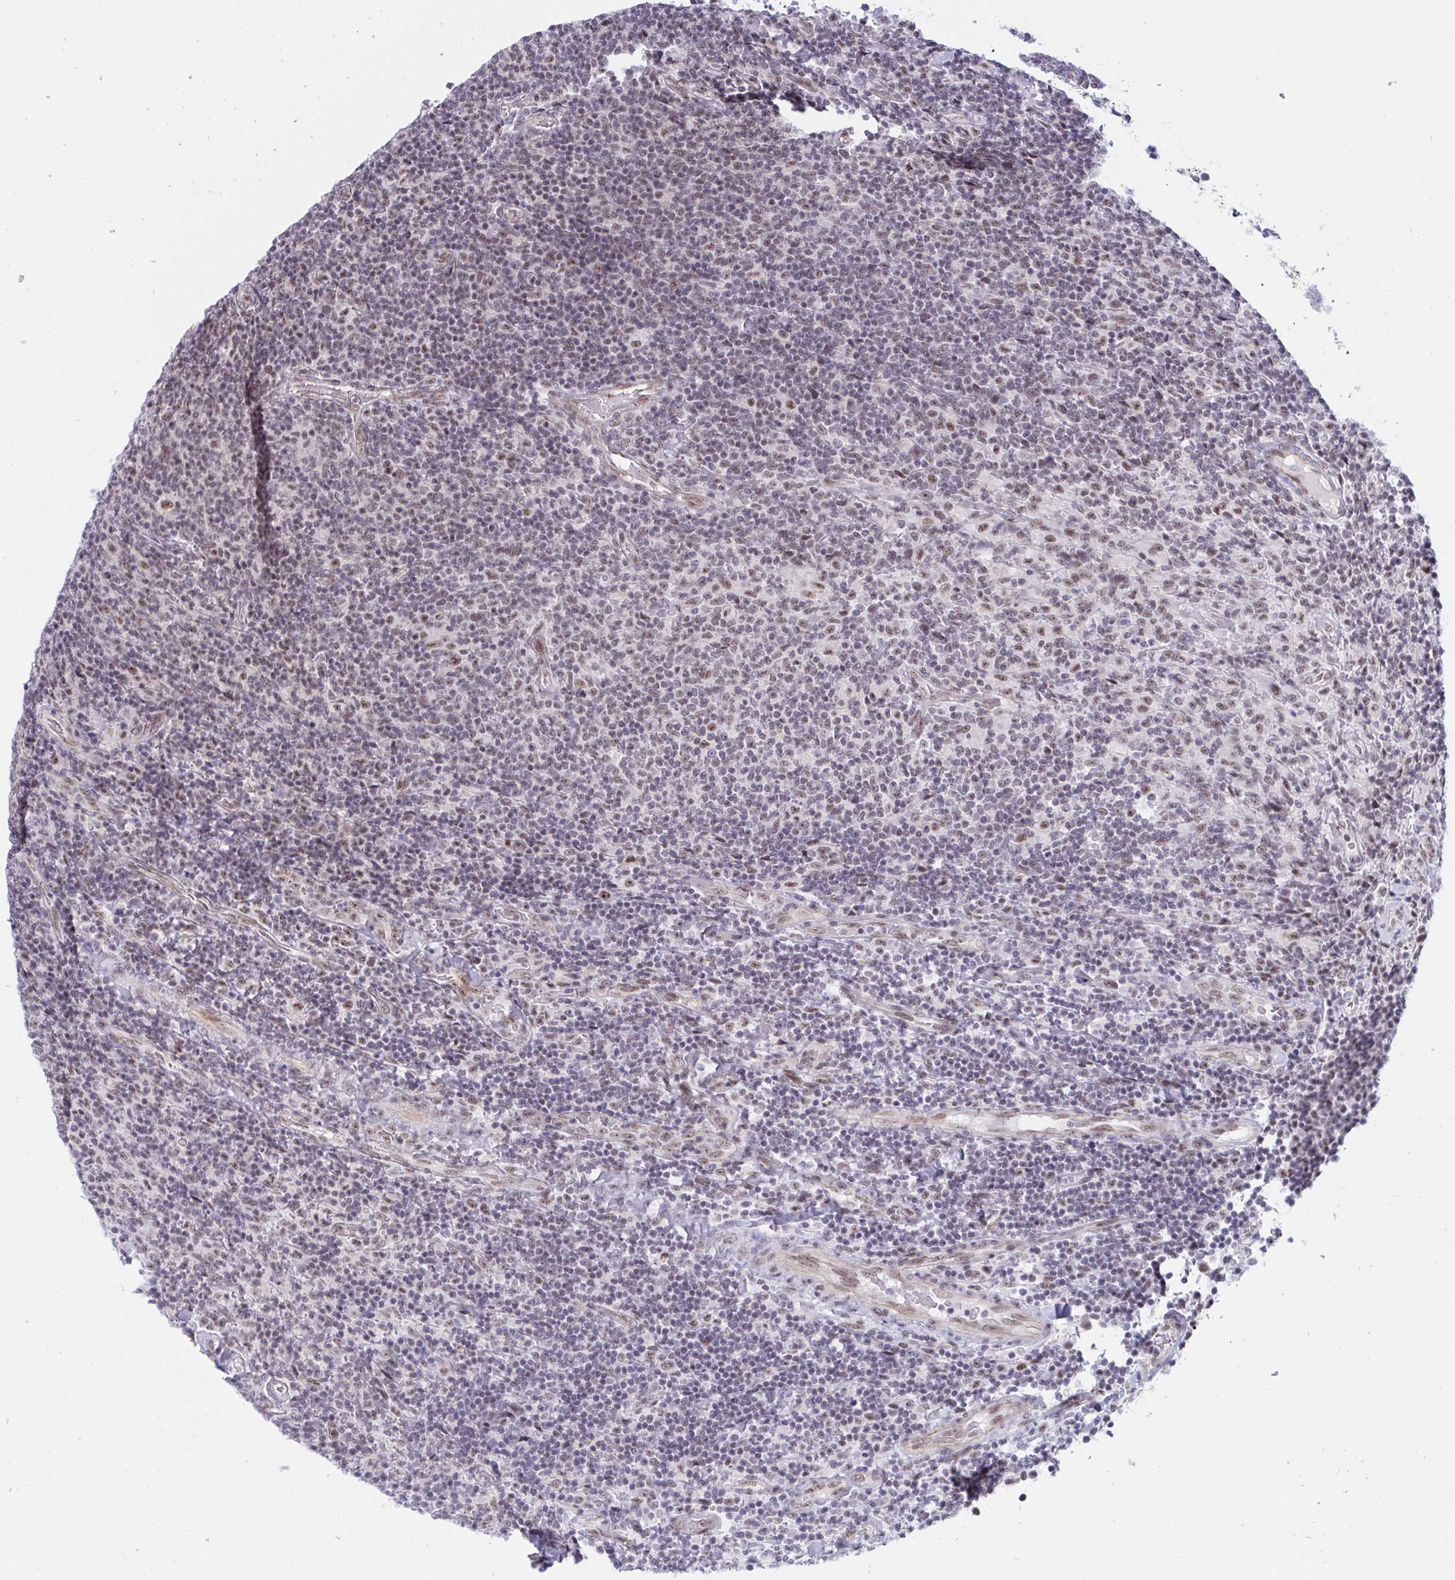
{"staining": {"intensity": "negative", "quantity": "none", "location": "none"}, "tissue": "lymphoma", "cell_type": "Tumor cells", "image_type": "cancer", "snomed": [{"axis": "morphology", "description": "Malignant lymphoma, non-Hodgkin's type, Low grade"}, {"axis": "topography", "description": "Lymph node"}], "caption": "A photomicrograph of malignant lymphoma, non-Hodgkin's type (low-grade) stained for a protein reveals no brown staining in tumor cells.", "gene": "PRR14", "patient": {"sex": "male", "age": 52}}